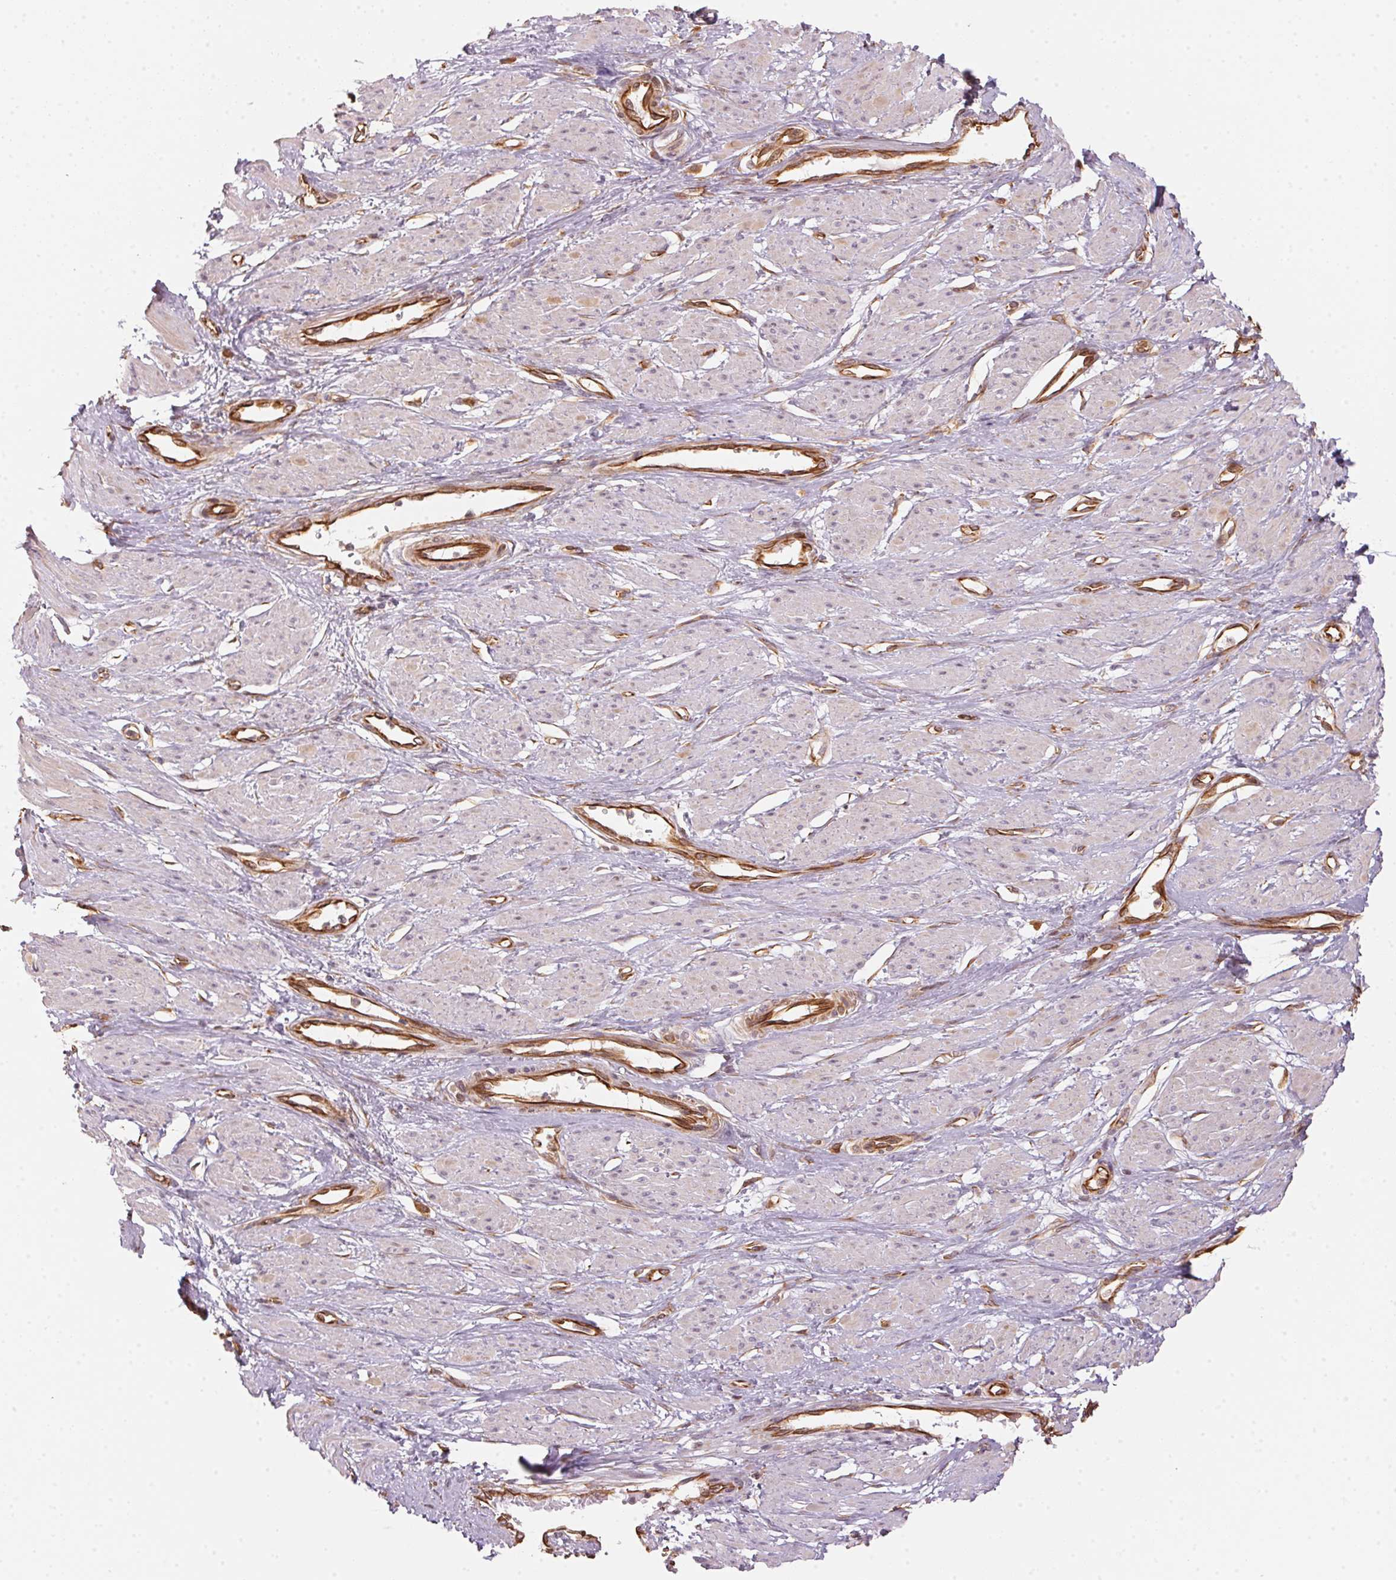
{"staining": {"intensity": "negative", "quantity": "none", "location": "none"}, "tissue": "smooth muscle", "cell_type": "Smooth muscle cells", "image_type": "normal", "snomed": [{"axis": "morphology", "description": "Normal tissue, NOS"}, {"axis": "topography", "description": "Smooth muscle"}, {"axis": "topography", "description": "Uterus"}], "caption": "DAB immunohistochemical staining of benign smooth muscle demonstrates no significant expression in smooth muscle cells.", "gene": "FOXR2", "patient": {"sex": "female", "age": 39}}